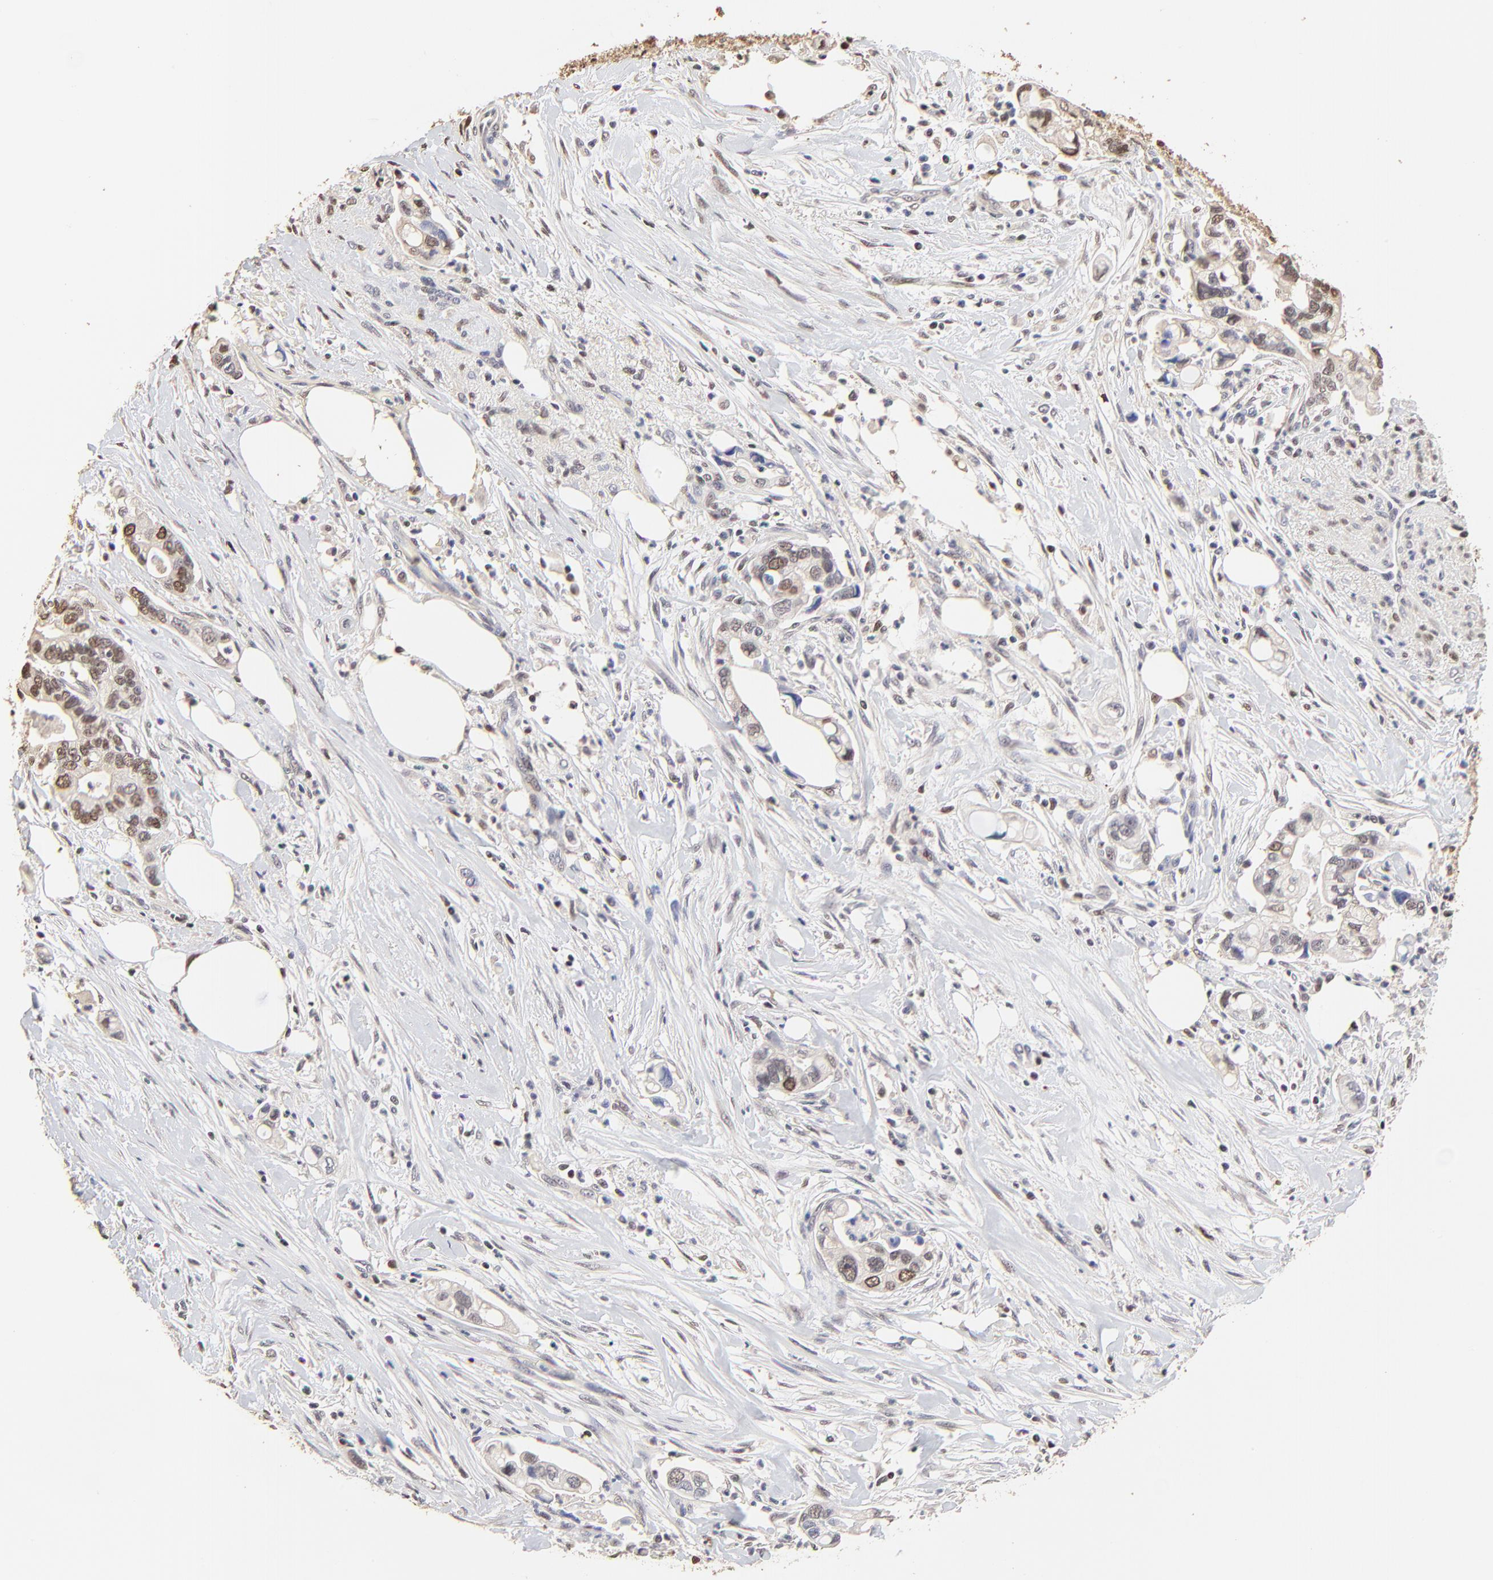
{"staining": {"intensity": "moderate", "quantity": "<25%", "location": "nuclear"}, "tissue": "pancreatic cancer", "cell_type": "Tumor cells", "image_type": "cancer", "snomed": [{"axis": "morphology", "description": "Adenocarcinoma, NOS"}, {"axis": "topography", "description": "Pancreas"}], "caption": "A brown stain shows moderate nuclear expression of a protein in human pancreatic cancer (adenocarcinoma) tumor cells.", "gene": "BIRC5", "patient": {"sex": "male", "age": 70}}